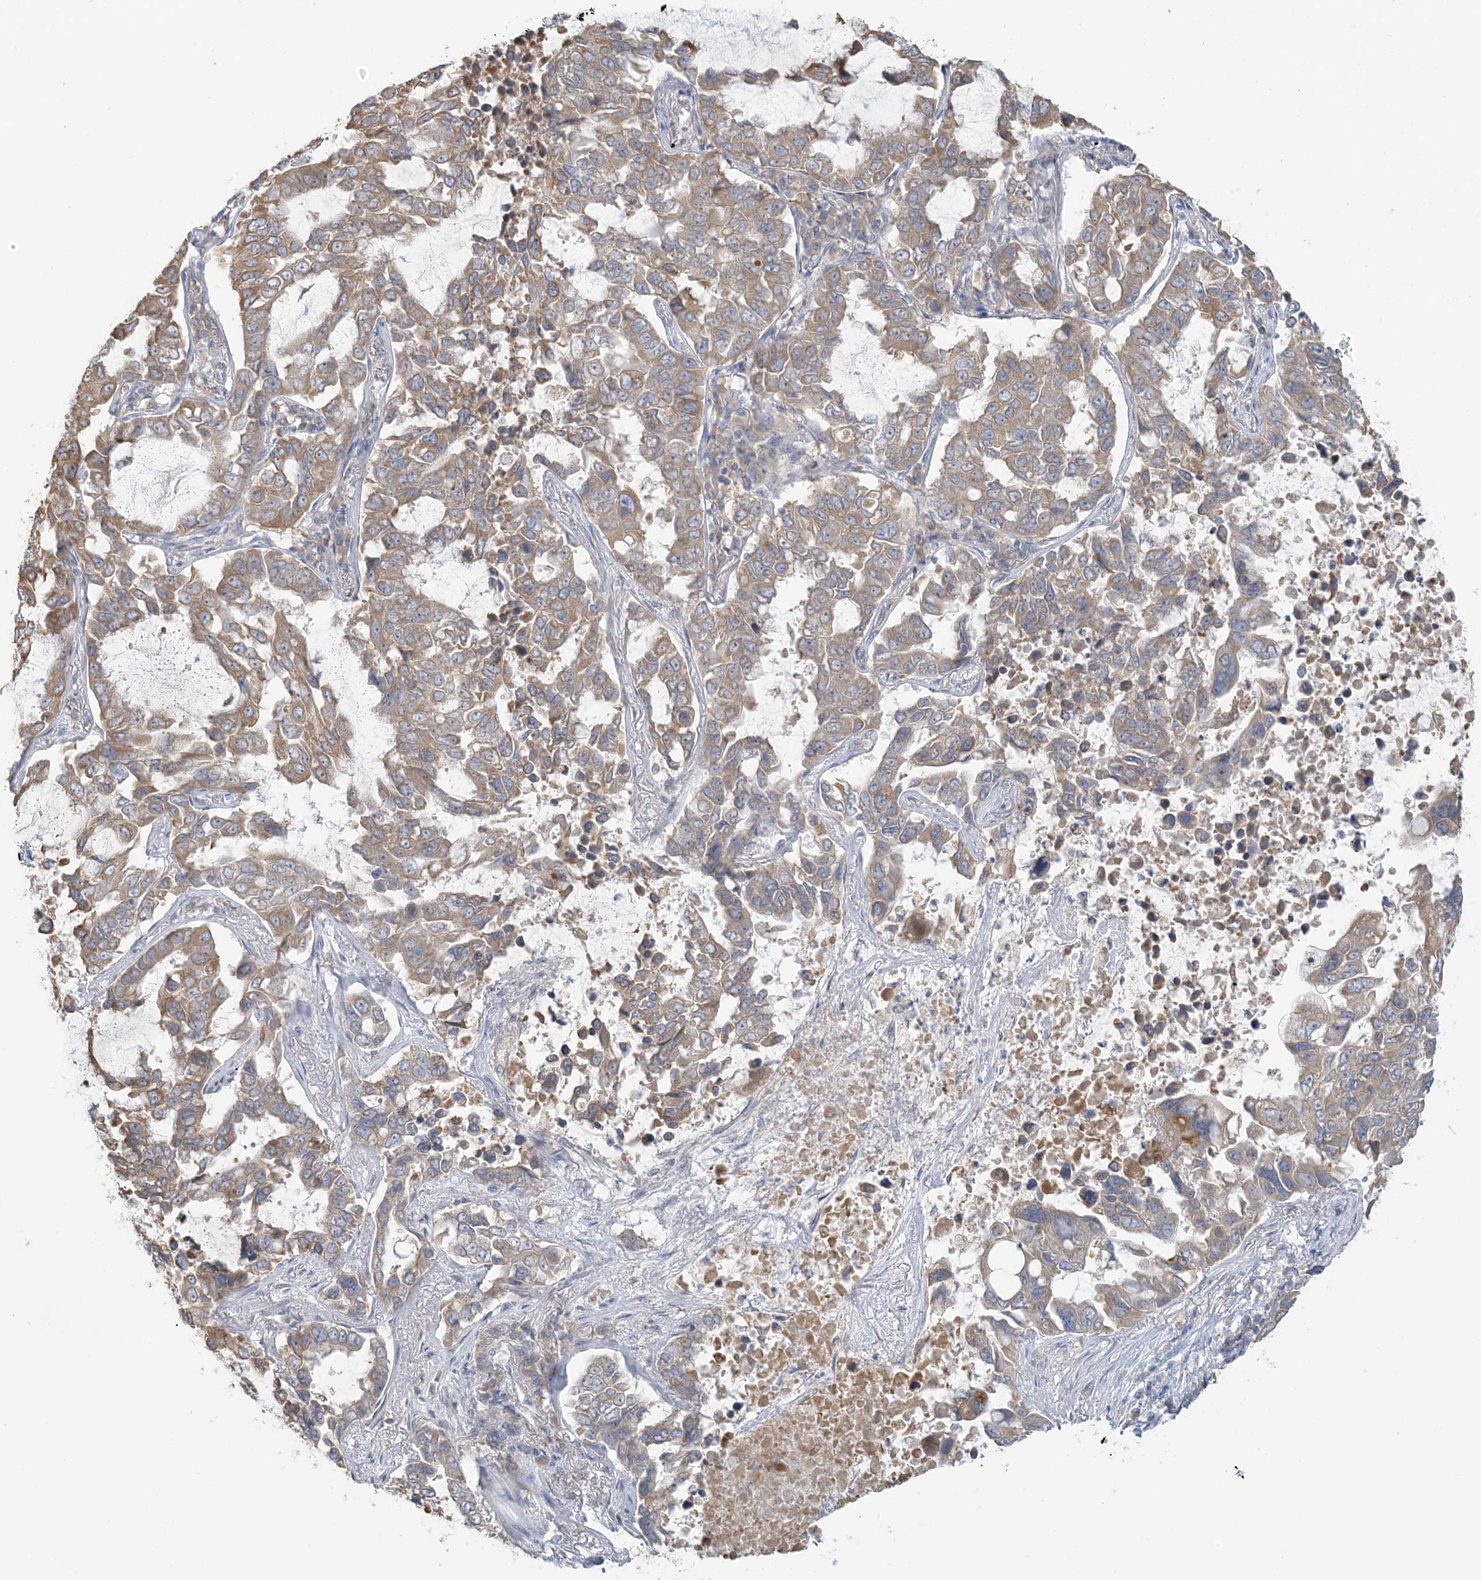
{"staining": {"intensity": "moderate", "quantity": "25%-75%", "location": "cytoplasmic/membranous"}, "tissue": "lung cancer", "cell_type": "Tumor cells", "image_type": "cancer", "snomed": [{"axis": "morphology", "description": "Adenocarcinoma, NOS"}, {"axis": "topography", "description": "Lung"}], "caption": "This photomicrograph shows lung cancer (adenocarcinoma) stained with IHC to label a protein in brown. The cytoplasmic/membranous of tumor cells show moderate positivity for the protein. Nuclei are counter-stained blue.", "gene": "EEFSEC", "patient": {"sex": "male", "age": 64}}